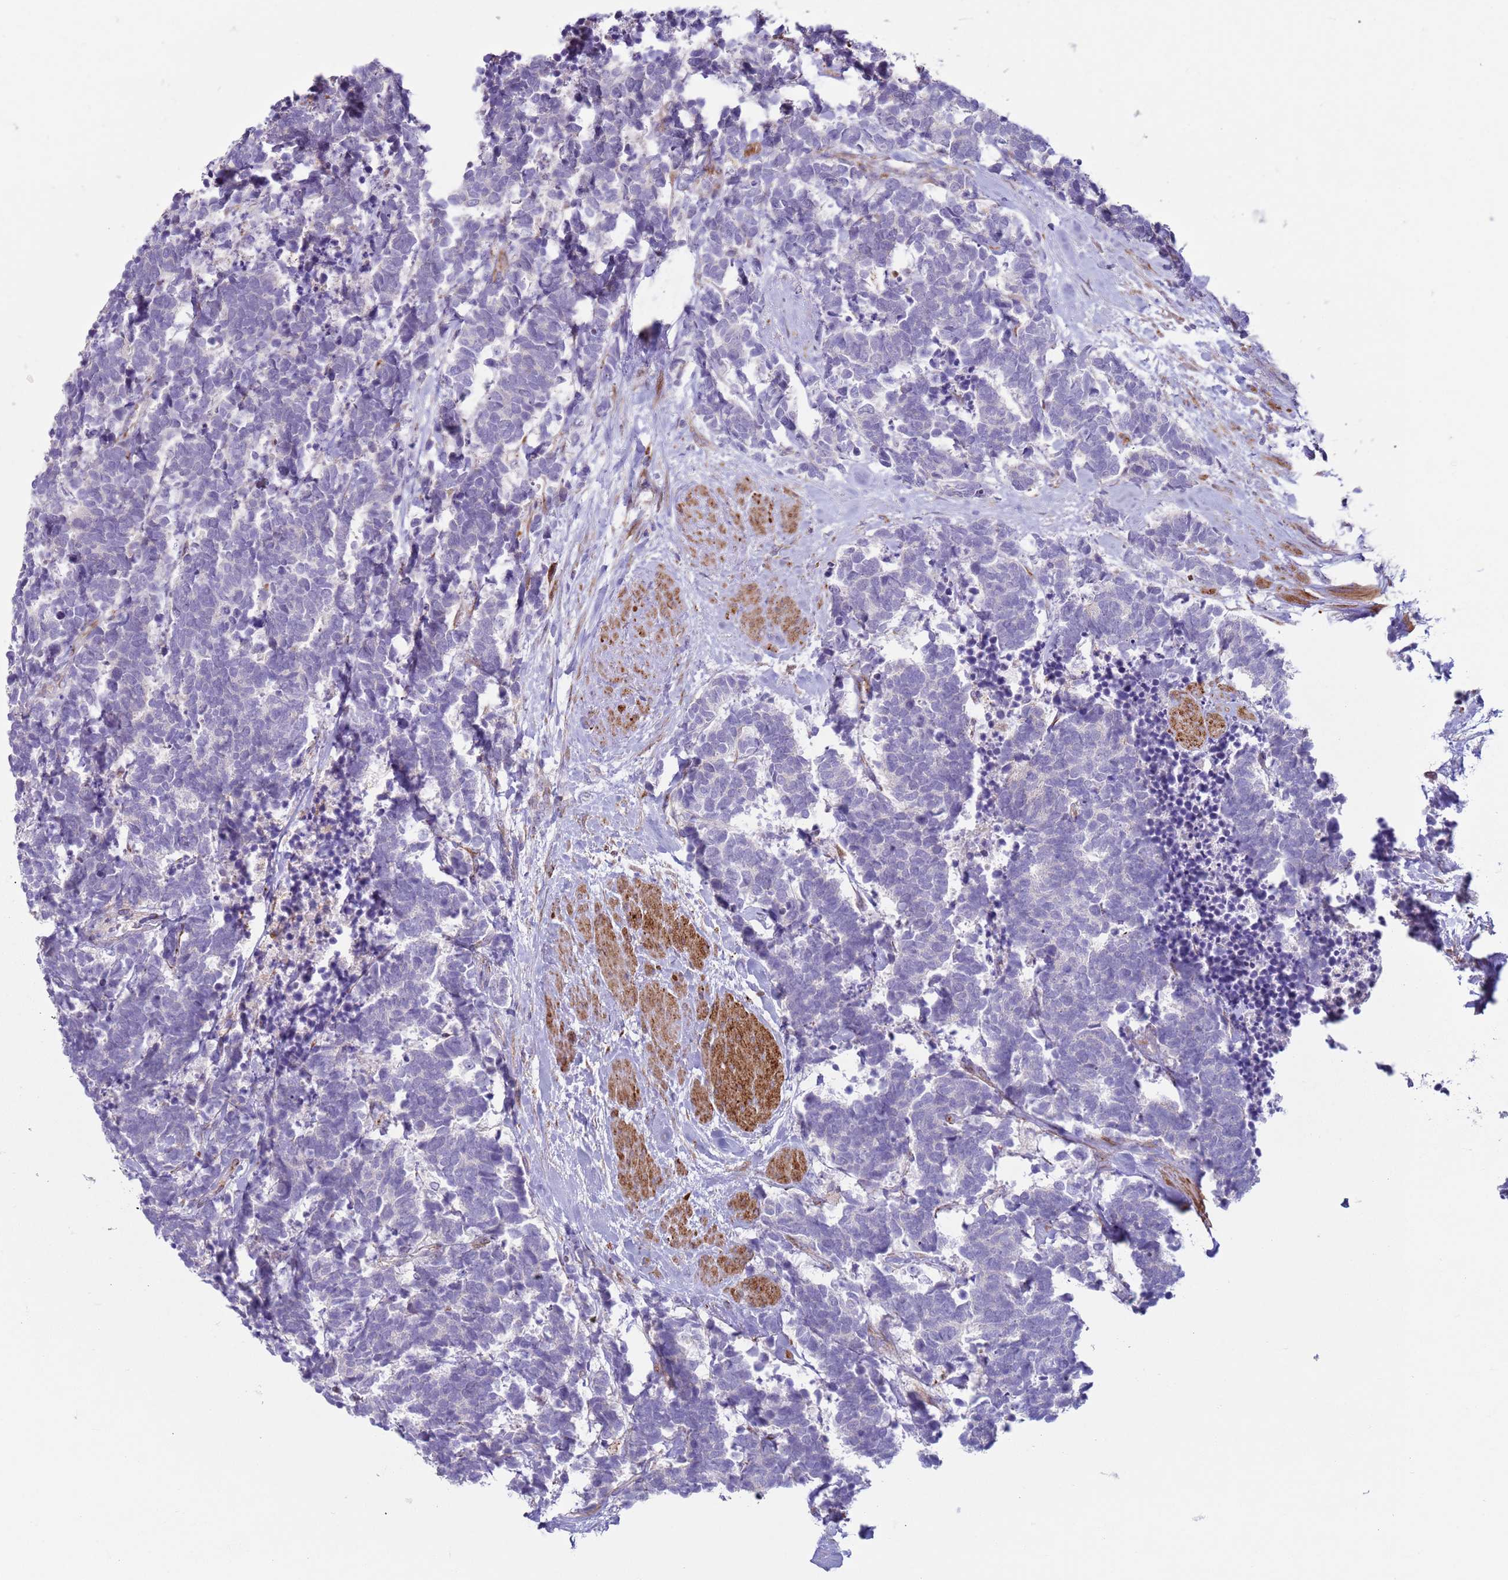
{"staining": {"intensity": "negative", "quantity": "none", "location": "none"}, "tissue": "carcinoid", "cell_type": "Tumor cells", "image_type": "cancer", "snomed": [{"axis": "morphology", "description": "Carcinoma, NOS"}, {"axis": "morphology", "description": "Carcinoid, malignant, NOS"}, {"axis": "topography", "description": "Prostate"}], "caption": "Carcinoid (malignant) stained for a protein using IHC demonstrates no positivity tumor cells.", "gene": "HEATR1", "patient": {"sex": "male", "age": 57}}